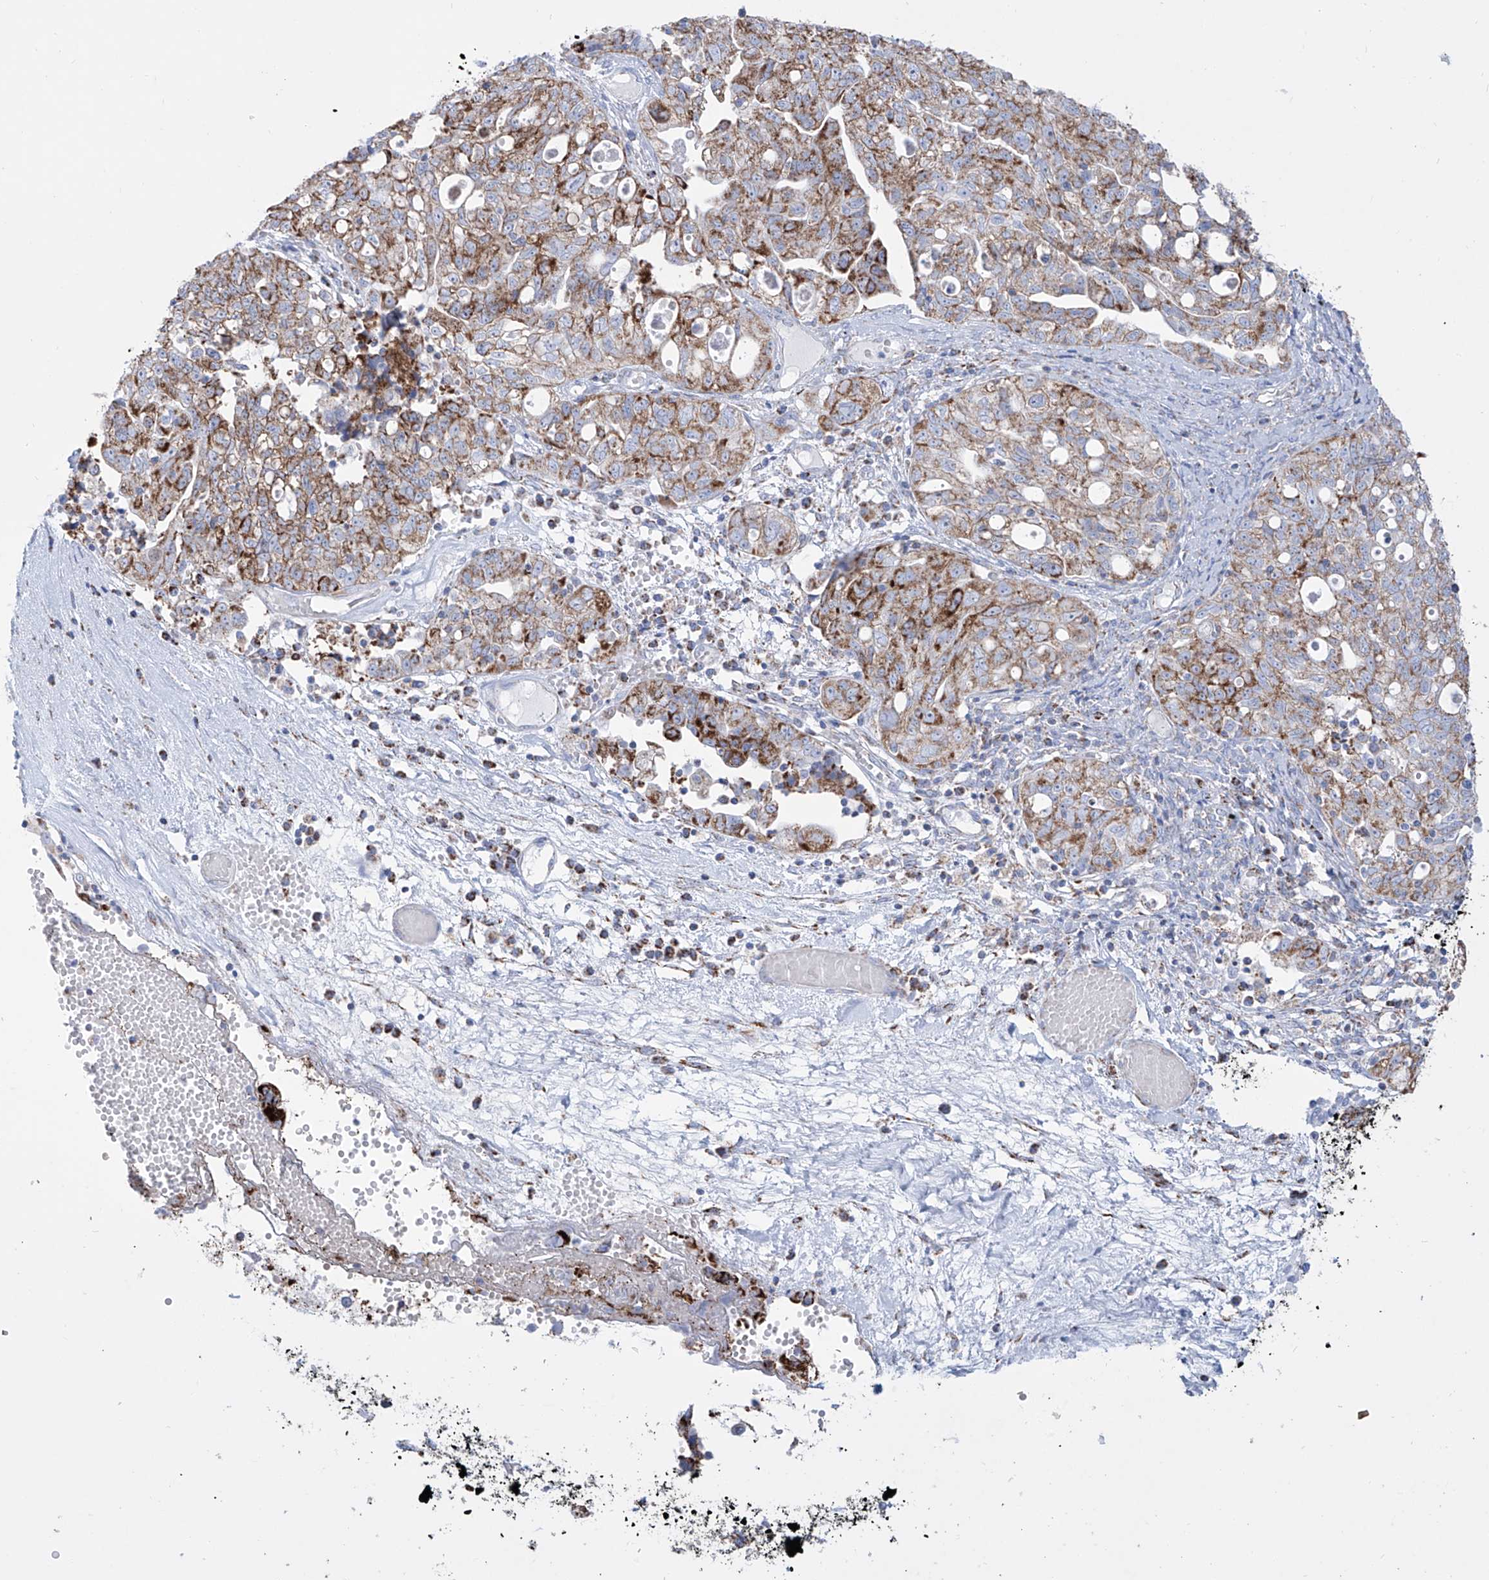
{"staining": {"intensity": "strong", "quantity": "25%-75%", "location": "cytoplasmic/membranous"}, "tissue": "ovarian cancer", "cell_type": "Tumor cells", "image_type": "cancer", "snomed": [{"axis": "morphology", "description": "Carcinoma, NOS"}, {"axis": "morphology", "description": "Cystadenocarcinoma, serous, NOS"}, {"axis": "topography", "description": "Ovary"}], "caption": "Protein staining of ovarian serous cystadenocarcinoma tissue shows strong cytoplasmic/membranous staining in about 25%-75% of tumor cells. (Brightfield microscopy of DAB IHC at high magnification).", "gene": "ALDH6A1", "patient": {"sex": "female", "age": 69}}